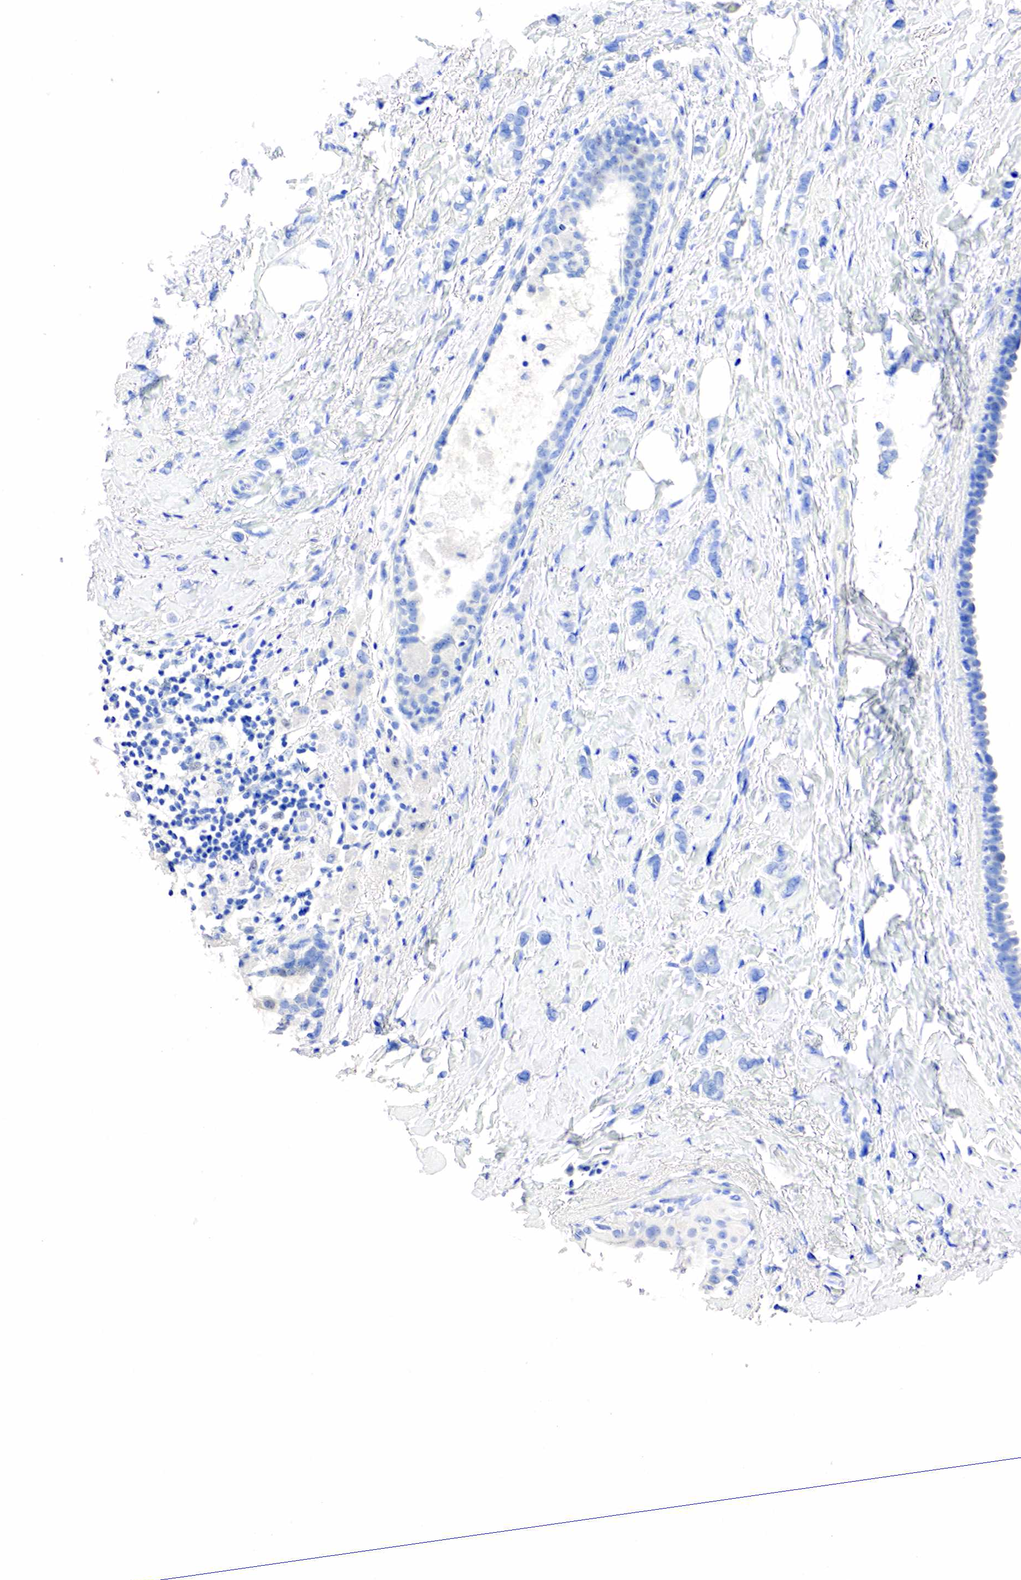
{"staining": {"intensity": "negative", "quantity": "none", "location": "none"}, "tissue": "breast cancer", "cell_type": "Tumor cells", "image_type": "cancer", "snomed": [{"axis": "morphology", "description": "Duct carcinoma"}, {"axis": "topography", "description": "Breast"}], "caption": "A high-resolution micrograph shows IHC staining of breast cancer (intraductal carcinoma), which shows no significant staining in tumor cells.", "gene": "SST", "patient": {"sex": "female", "age": 72}}